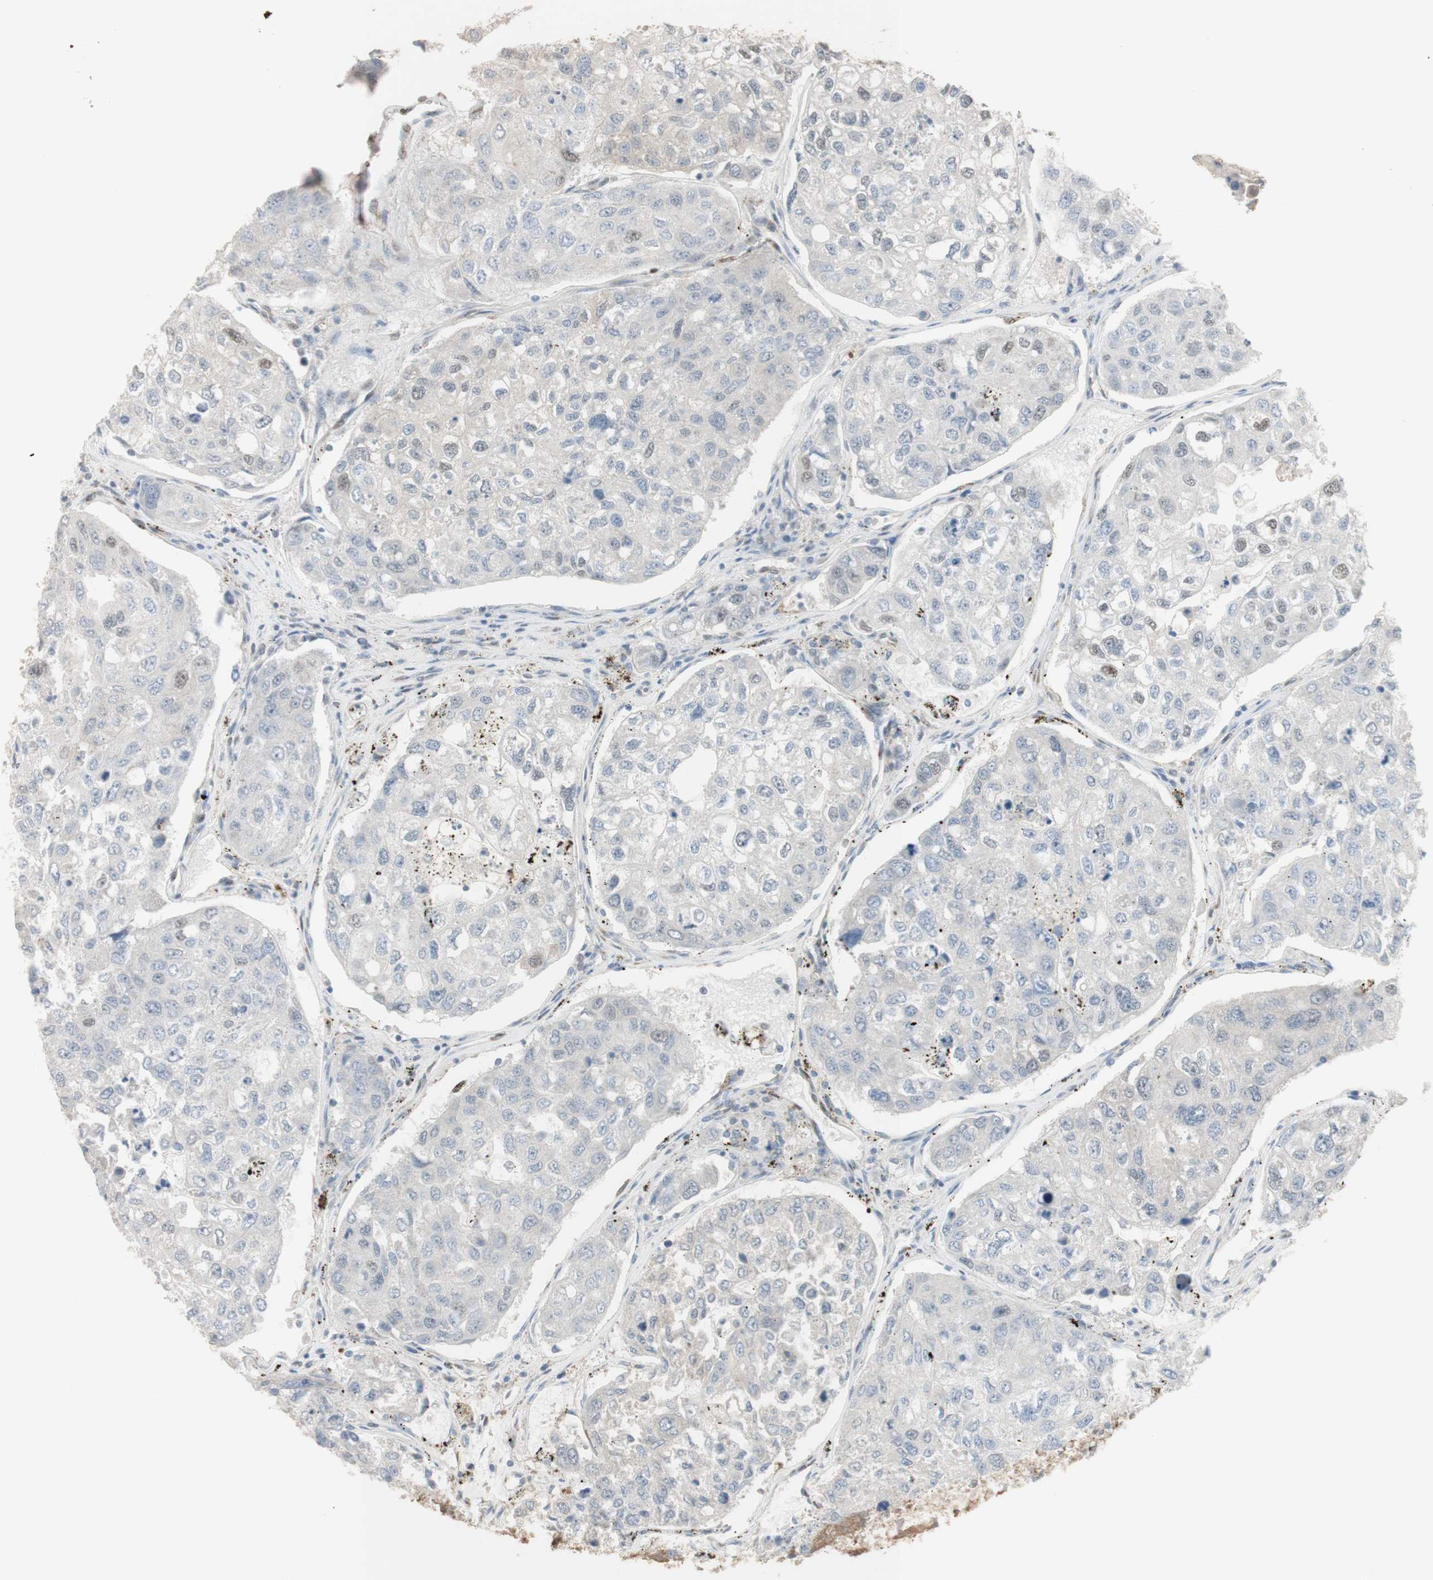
{"staining": {"intensity": "negative", "quantity": "none", "location": "none"}, "tissue": "urothelial cancer", "cell_type": "Tumor cells", "image_type": "cancer", "snomed": [{"axis": "morphology", "description": "Urothelial carcinoma, High grade"}, {"axis": "topography", "description": "Lymph node"}, {"axis": "topography", "description": "Urinary bladder"}], "caption": "DAB (3,3'-diaminobenzidine) immunohistochemical staining of human urothelial cancer exhibits no significant positivity in tumor cells.", "gene": "MUC3A", "patient": {"sex": "male", "age": 51}}